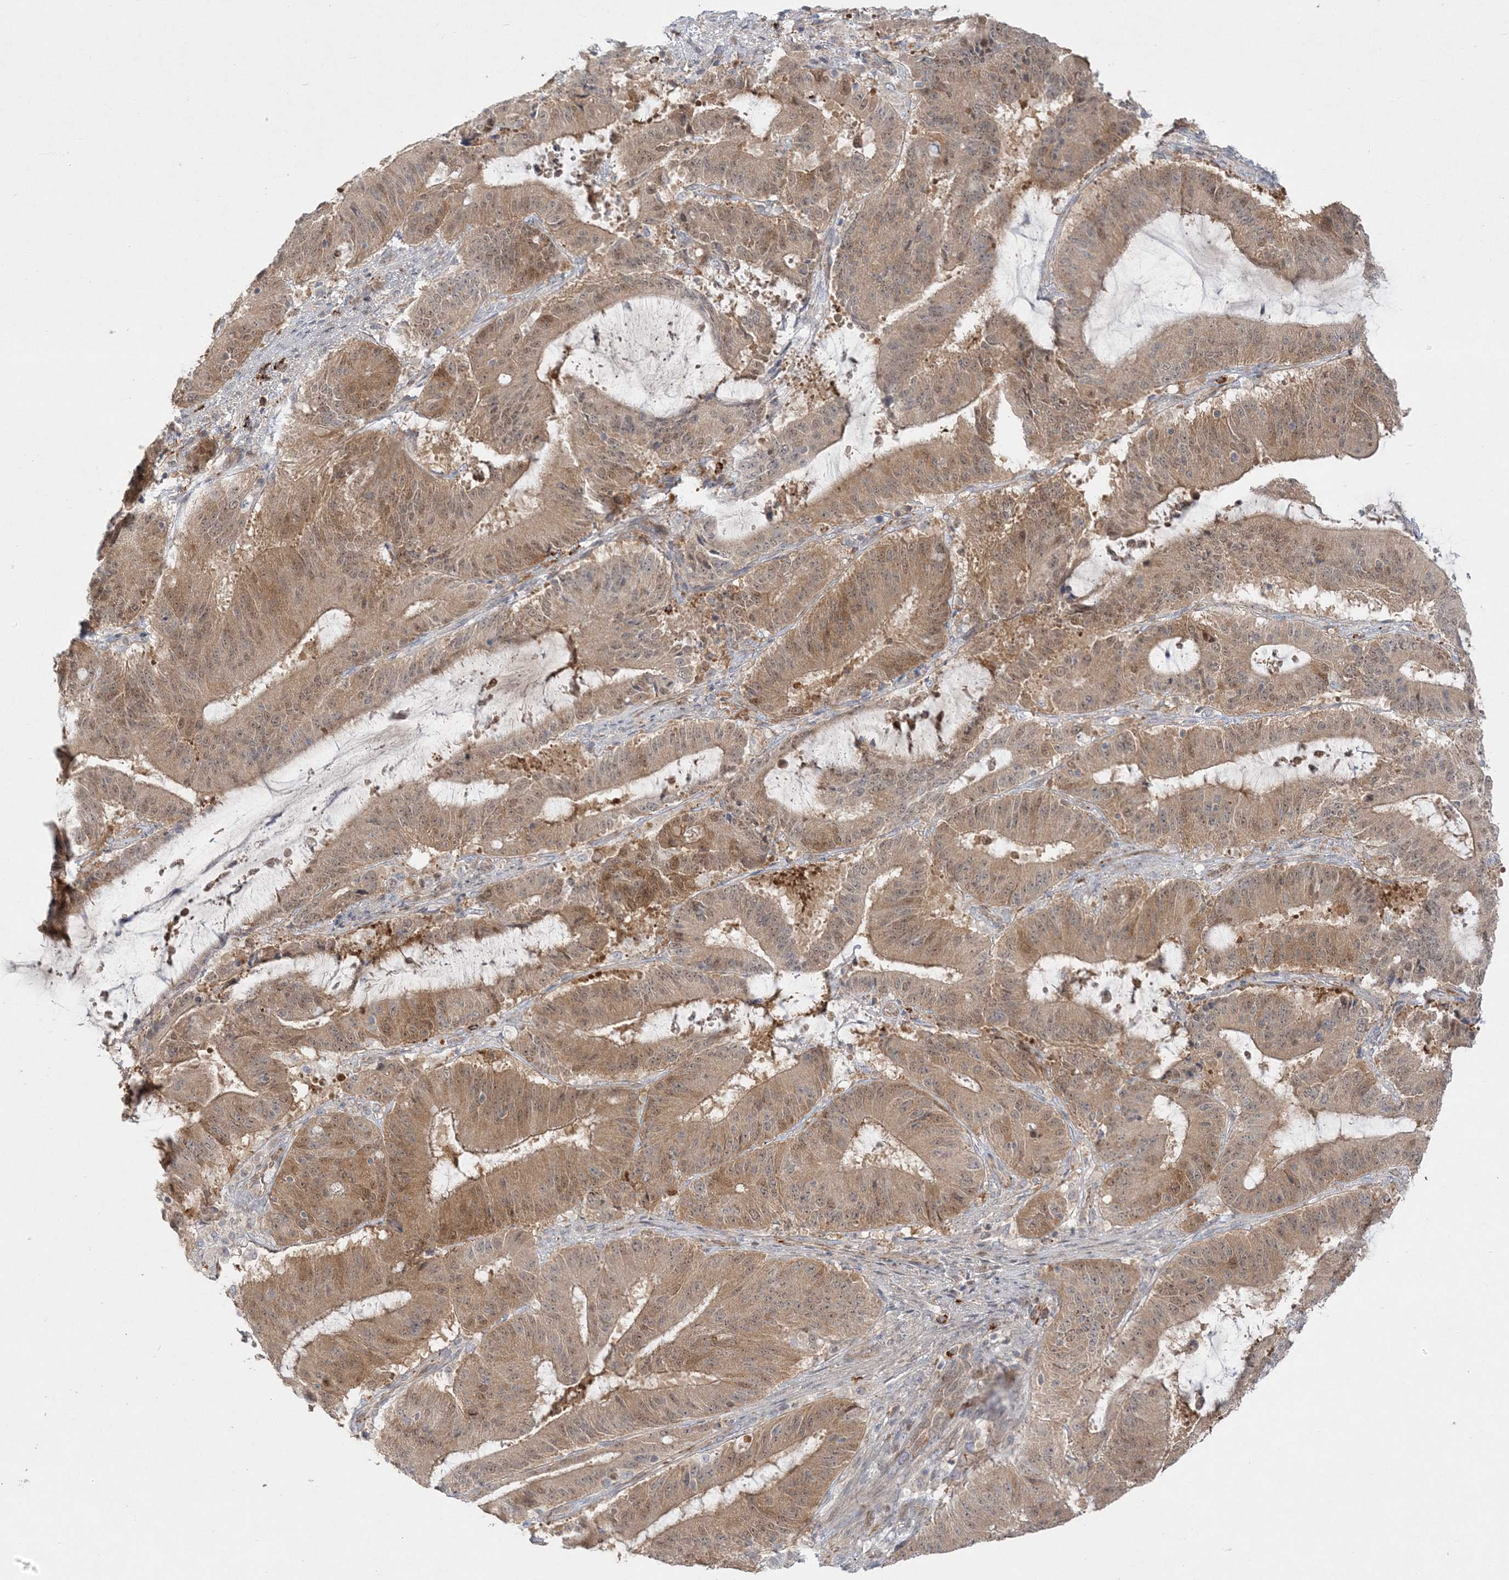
{"staining": {"intensity": "moderate", "quantity": ">75%", "location": "cytoplasmic/membranous,nuclear"}, "tissue": "liver cancer", "cell_type": "Tumor cells", "image_type": "cancer", "snomed": [{"axis": "morphology", "description": "Normal tissue, NOS"}, {"axis": "morphology", "description": "Cholangiocarcinoma"}, {"axis": "topography", "description": "Liver"}, {"axis": "topography", "description": "Peripheral nerve tissue"}], "caption": "A brown stain labels moderate cytoplasmic/membranous and nuclear staining of a protein in cholangiocarcinoma (liver) tumor cells. Immunohistochemistry (ihc) stains the protein of interest in brown and the nuclei are stained blue.", "gene": "INPP1", "patient": {"sex": "female", "age": 73}}